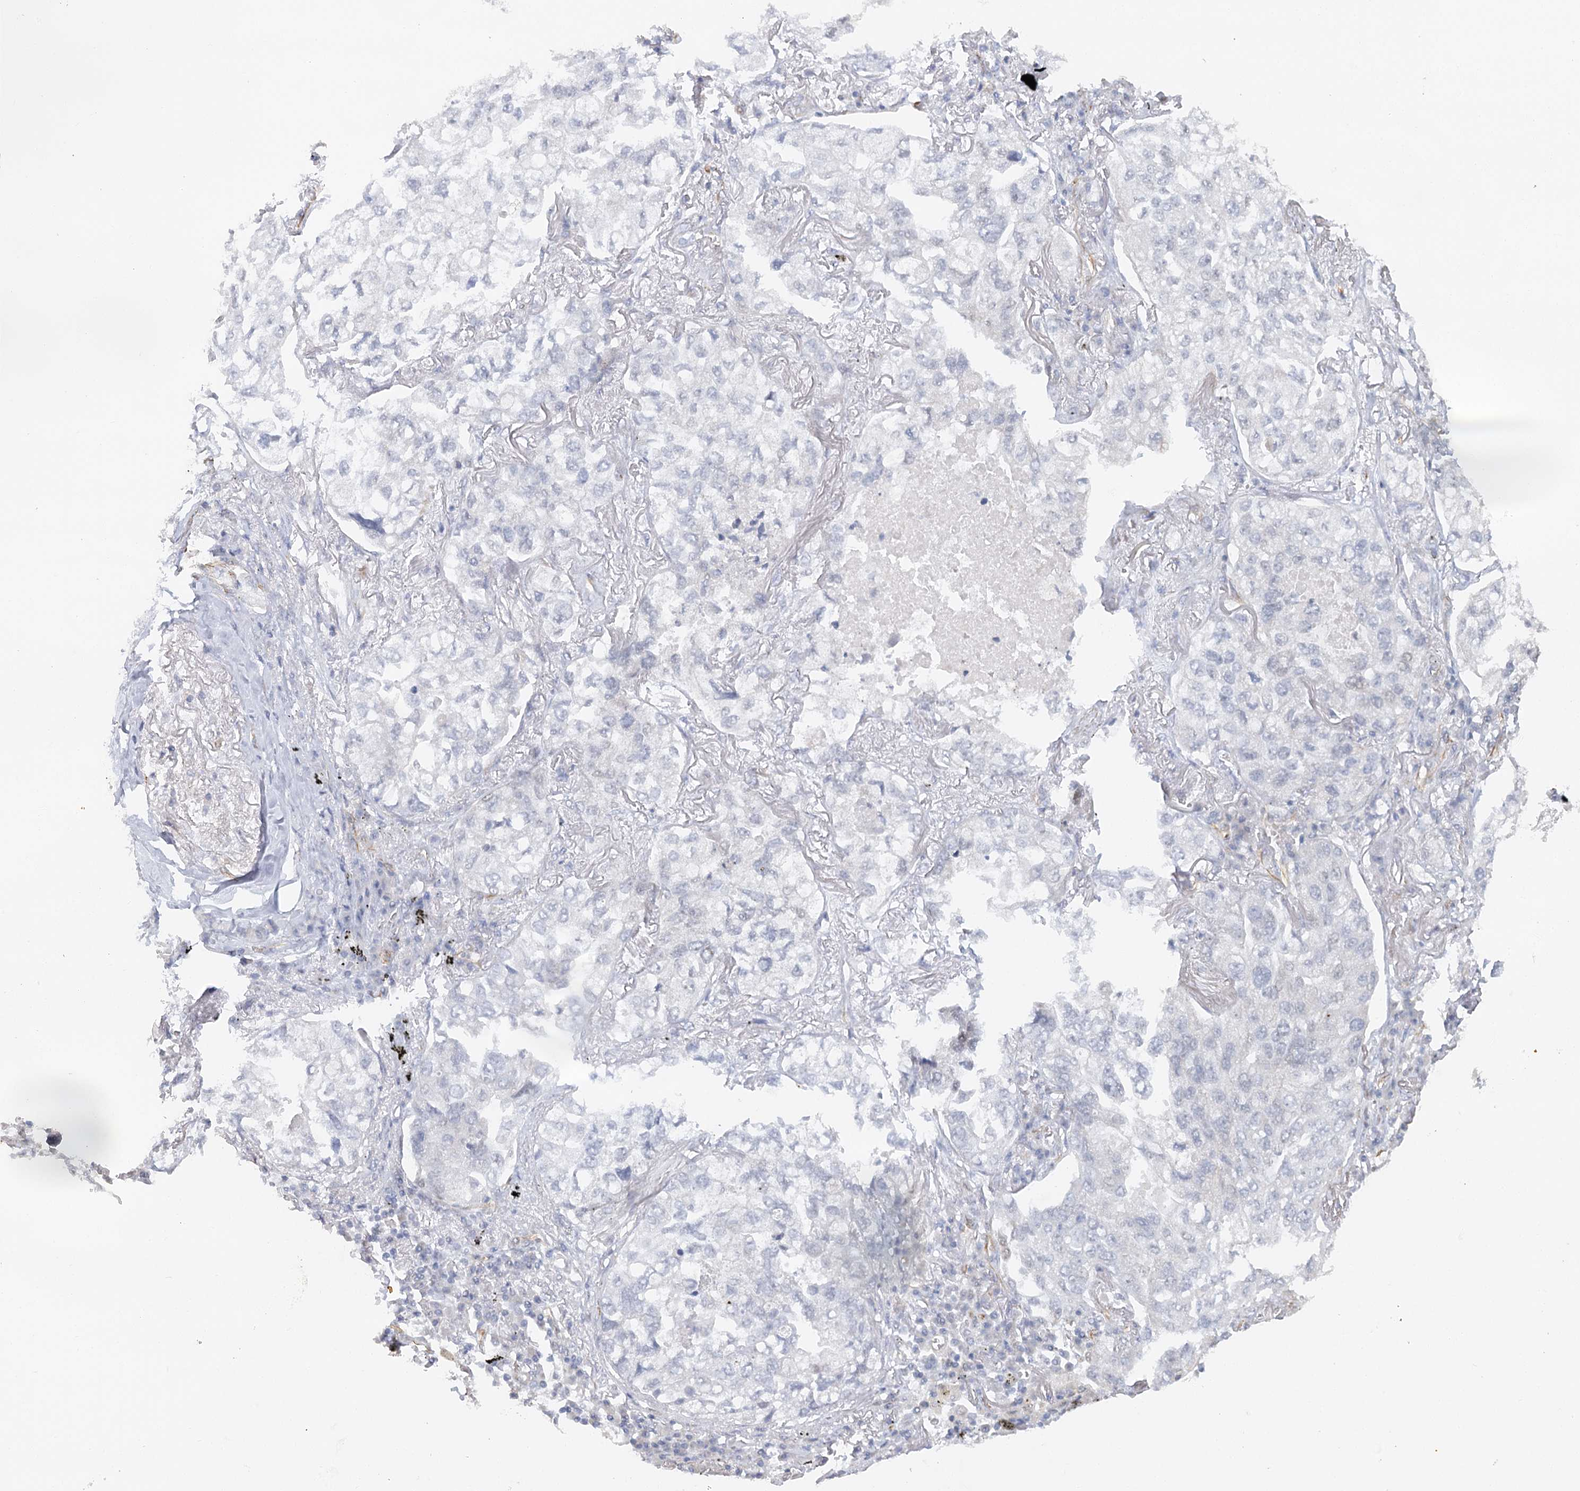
{"staining": {"intensity": "negative", "quantity": "none", "location": "none"}, "tissue": "lung cancer", "cell_type": "Tumor cells", "image_type": "cancer", "snomed": [{"axis": "morphology", "description": "Adenocarcinoma, NOS"}, {"axis": "topography", "description": "Lung"}], "caption": "This photomicrograph is of lung adenocarcinoma stained with IHC to label a protein in brown with the nuclei are counter-stained blue. There is no staining in tumor cells.", "gene": "NELL2", "patient": {"sex": "male", "age": 65}}